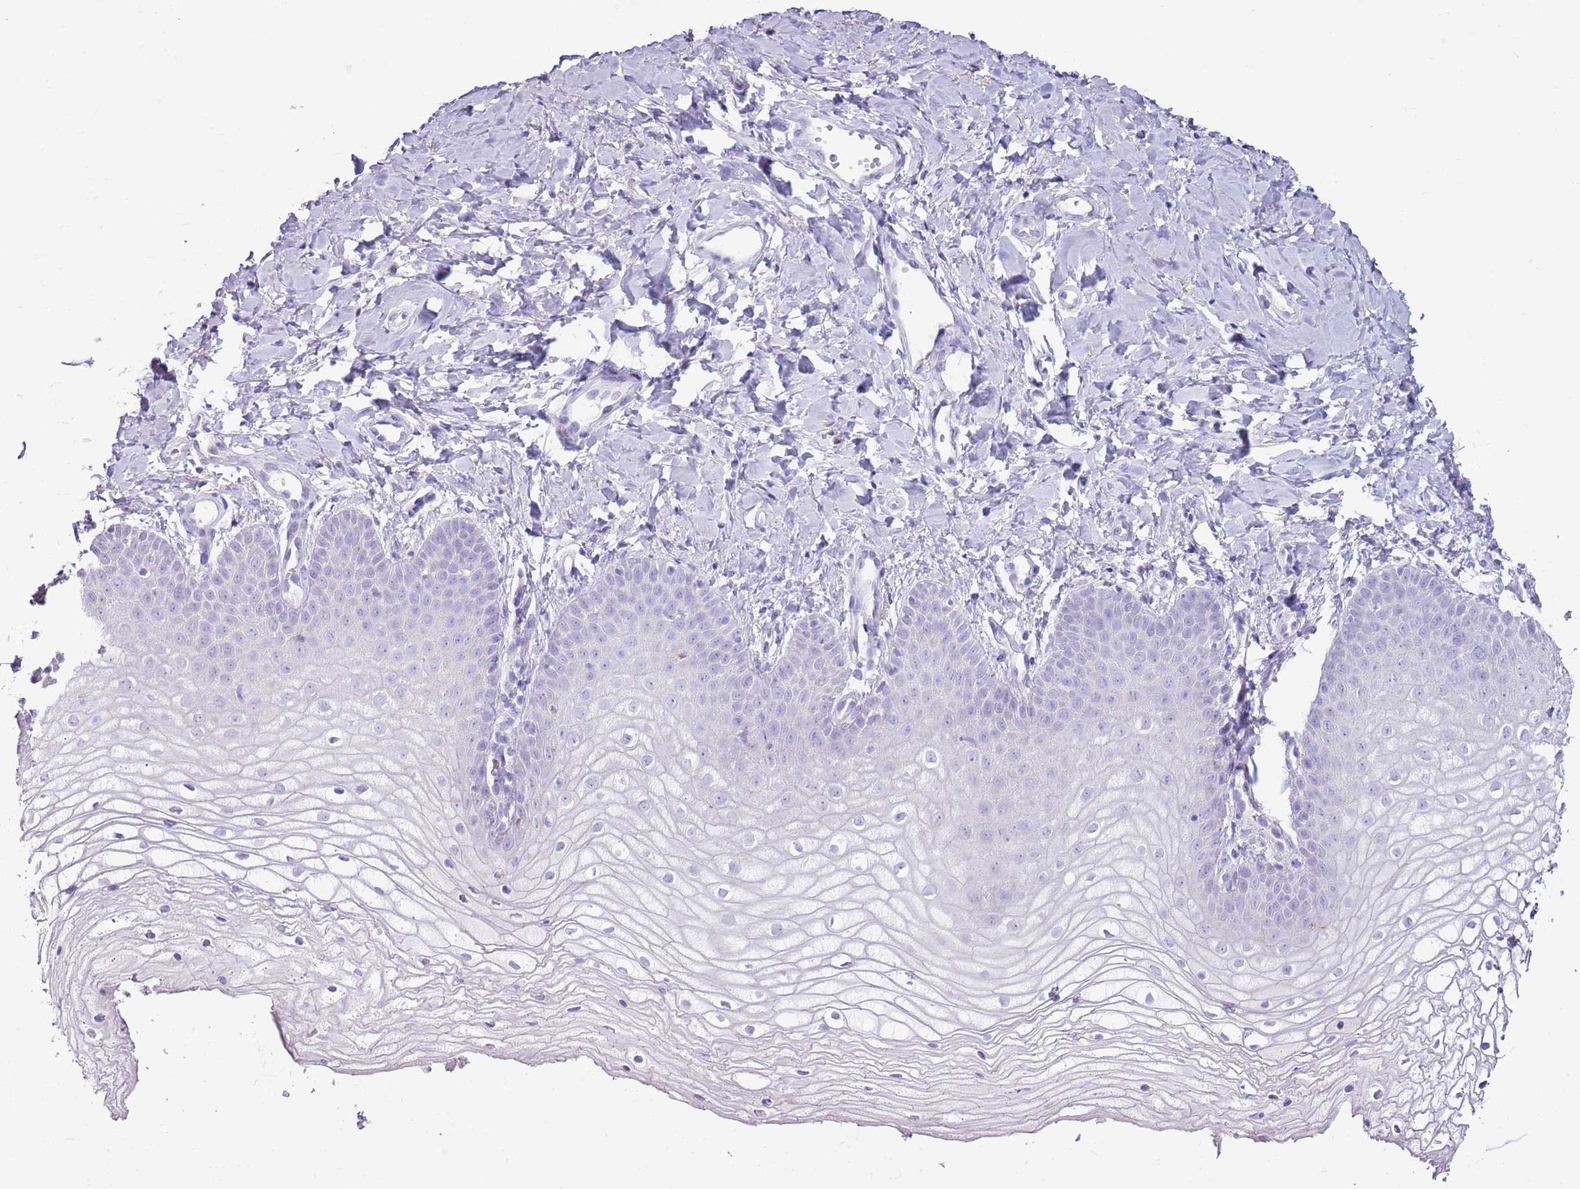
{"staining": {"intensity": "negative", "quantity": "none", "location": "none"}, "tissue": "vagina", "cell_type": "Squamous epithelial cells", "image_type": "normal", "snomed": [{"axis": "morphology", "description": "Normal tissue, NOS"}, {"axis": "topography", "description": "Vagina"}], "caption": "Squamous epithelial cells show no significant staining in benign vagina.", "gene": "BLOC1S2", "patient": {"sex": "female", "age": 68}}